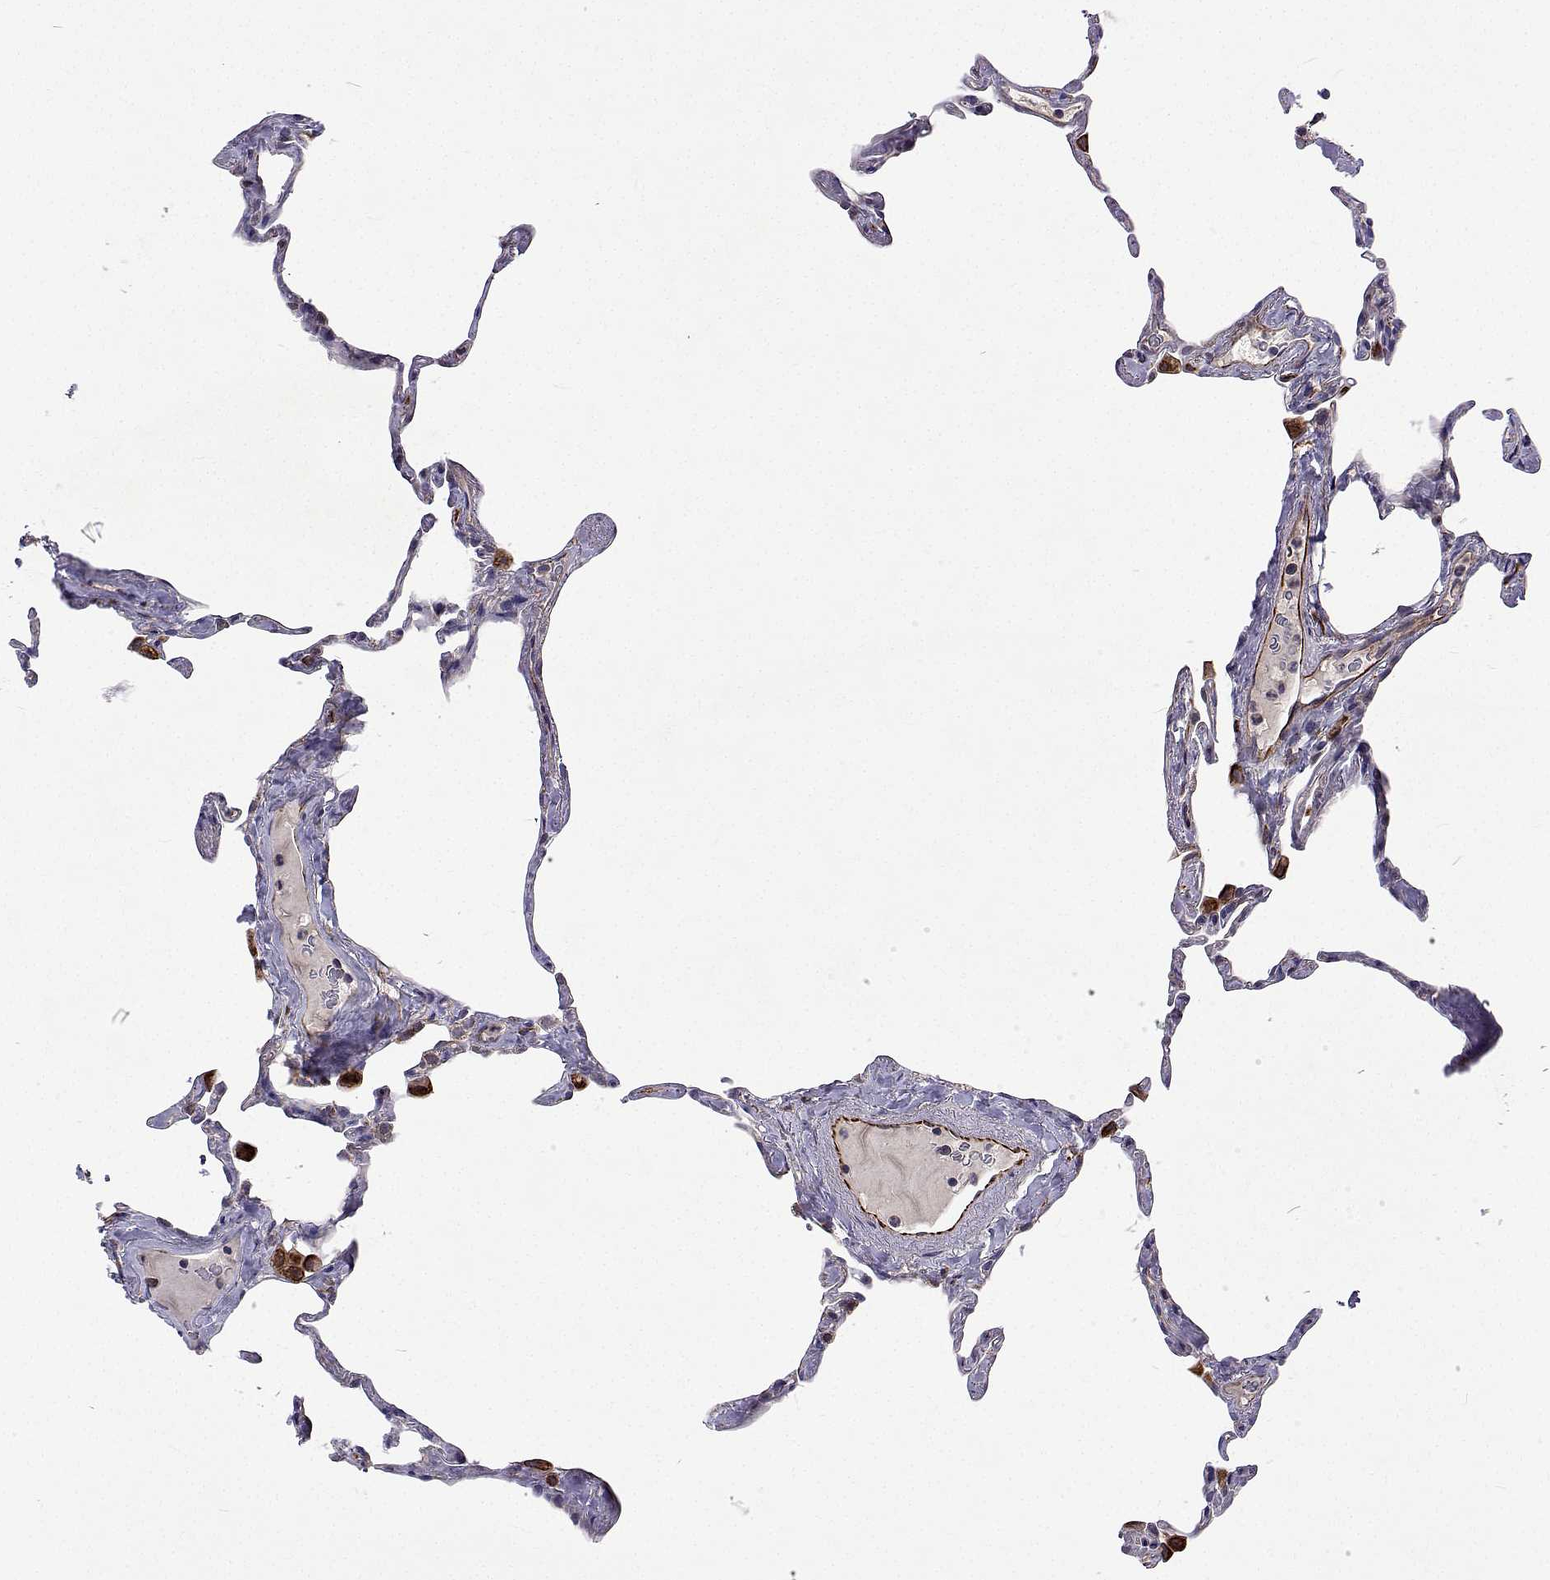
{"staining": {"intensity": "moderate", "quantity": "<25%", "location": "cytoplasmic/membranous"}, "tissue": "lung", "cell_type": "Alveolar cells", "image_type": "normal", "snomed": [{"axis": "morphology", "description": "Normal tissue, NOS"}, {"axis": "topography", "description": "Lung"}], "caption": "Alveolar cells display low levels of moderate cytoplasmic/membranous expression in approximately <25% of cells in unremarkable lung.", "gene": "DHTKD1", "patient": {"sex": "male", "age": 65}}